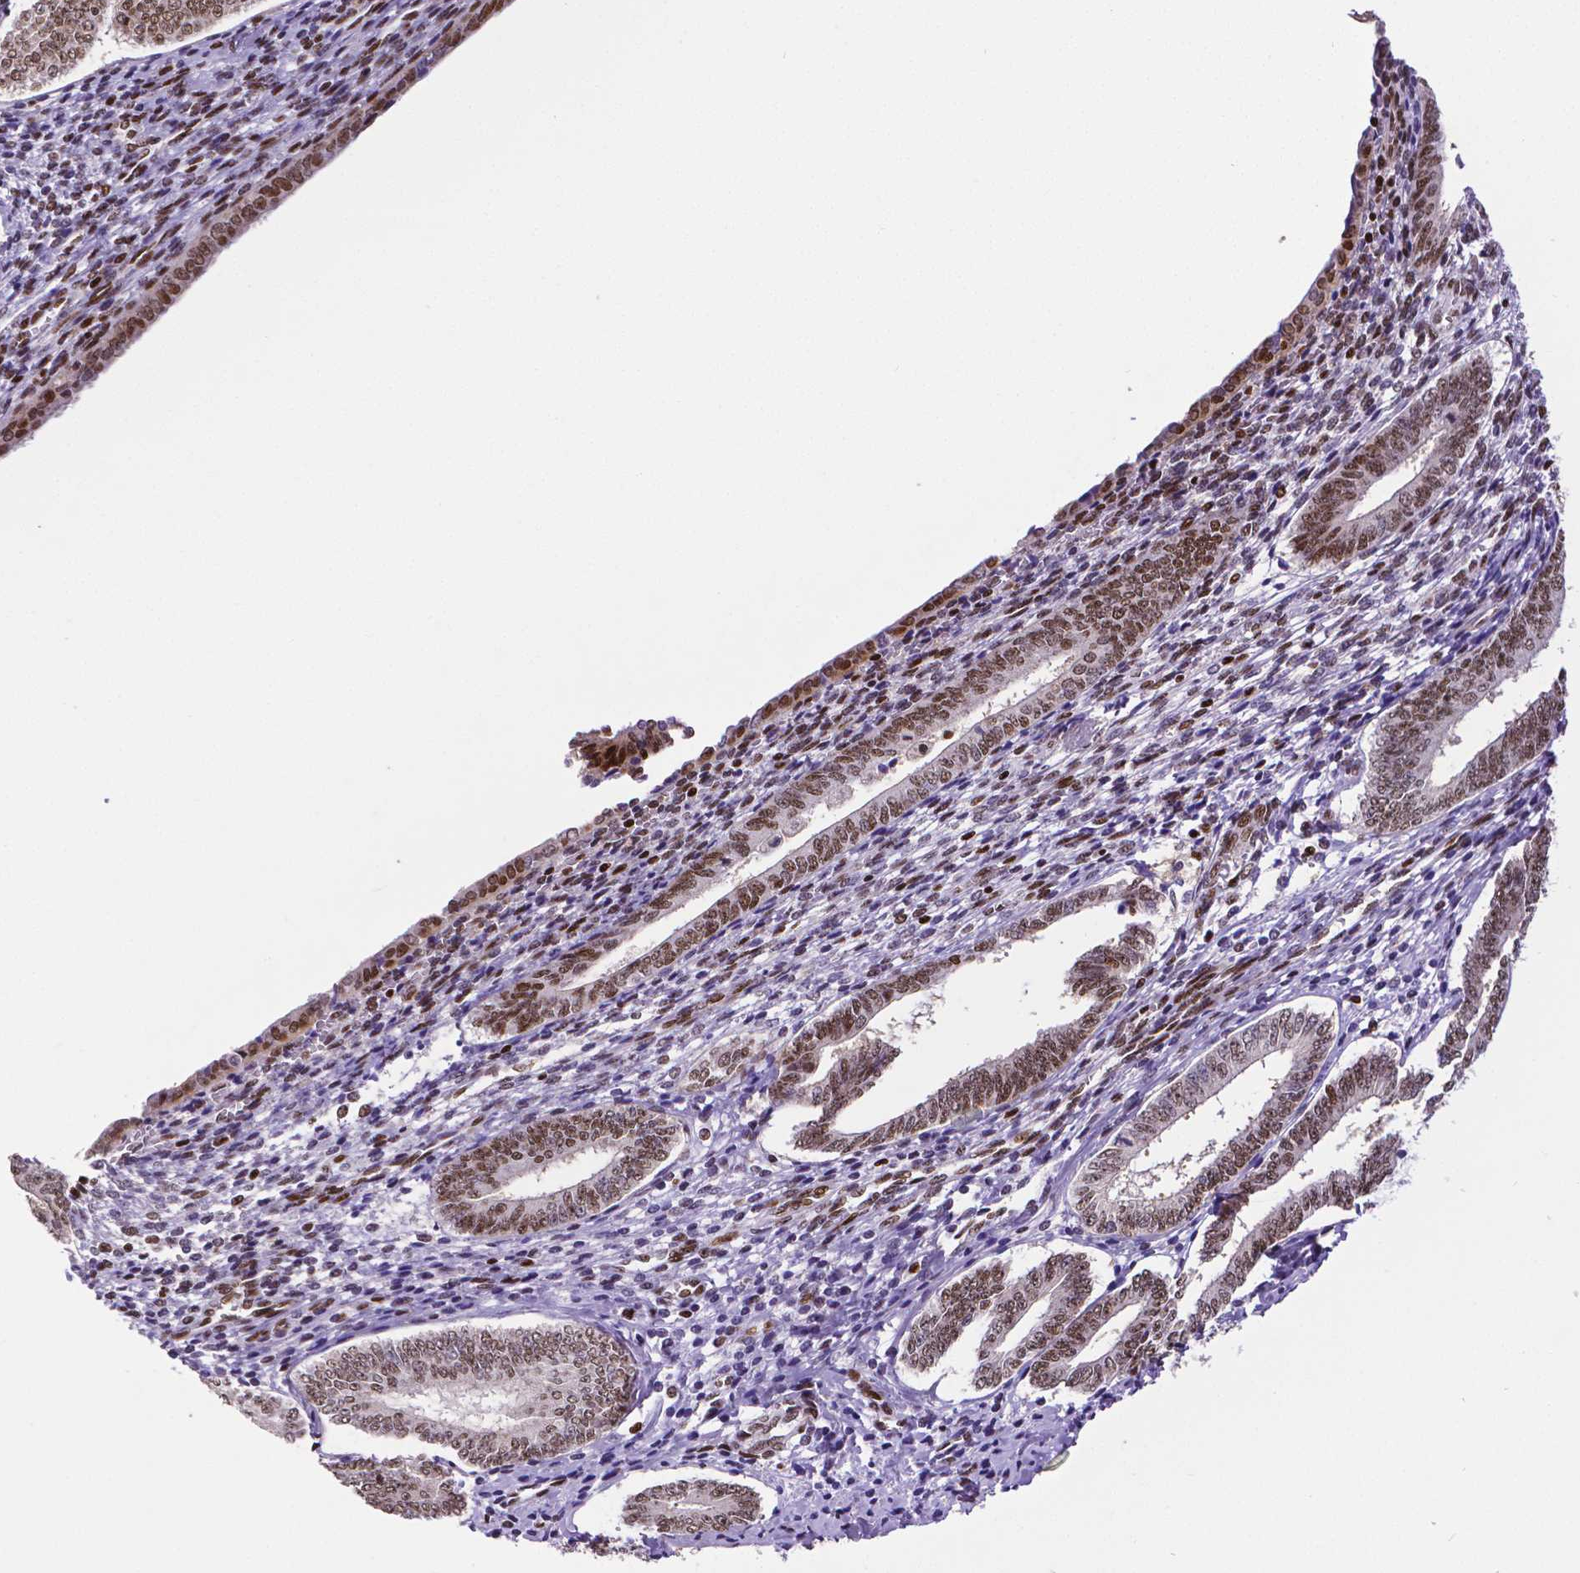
{"staining": {"intensity": "moderate", "quantity": ">75%", "location": "nuclear"}, "tissue": "cervical cancer", "cell_type": "Tumor cells", "image_type": "cancer", "snomed": [{"axis": "morphology", "description": "Squamous cell carcinoma, NOS"}, {"axis": "topography", "description": "Cervix"}], "caption": "Cervical squamous cell carcinoma tissue demonstrates moderate nuclear positivity in approximately >75% of tumor cells", "gene": "CTCF", "patient": {"sex": "female", "age": 59}}